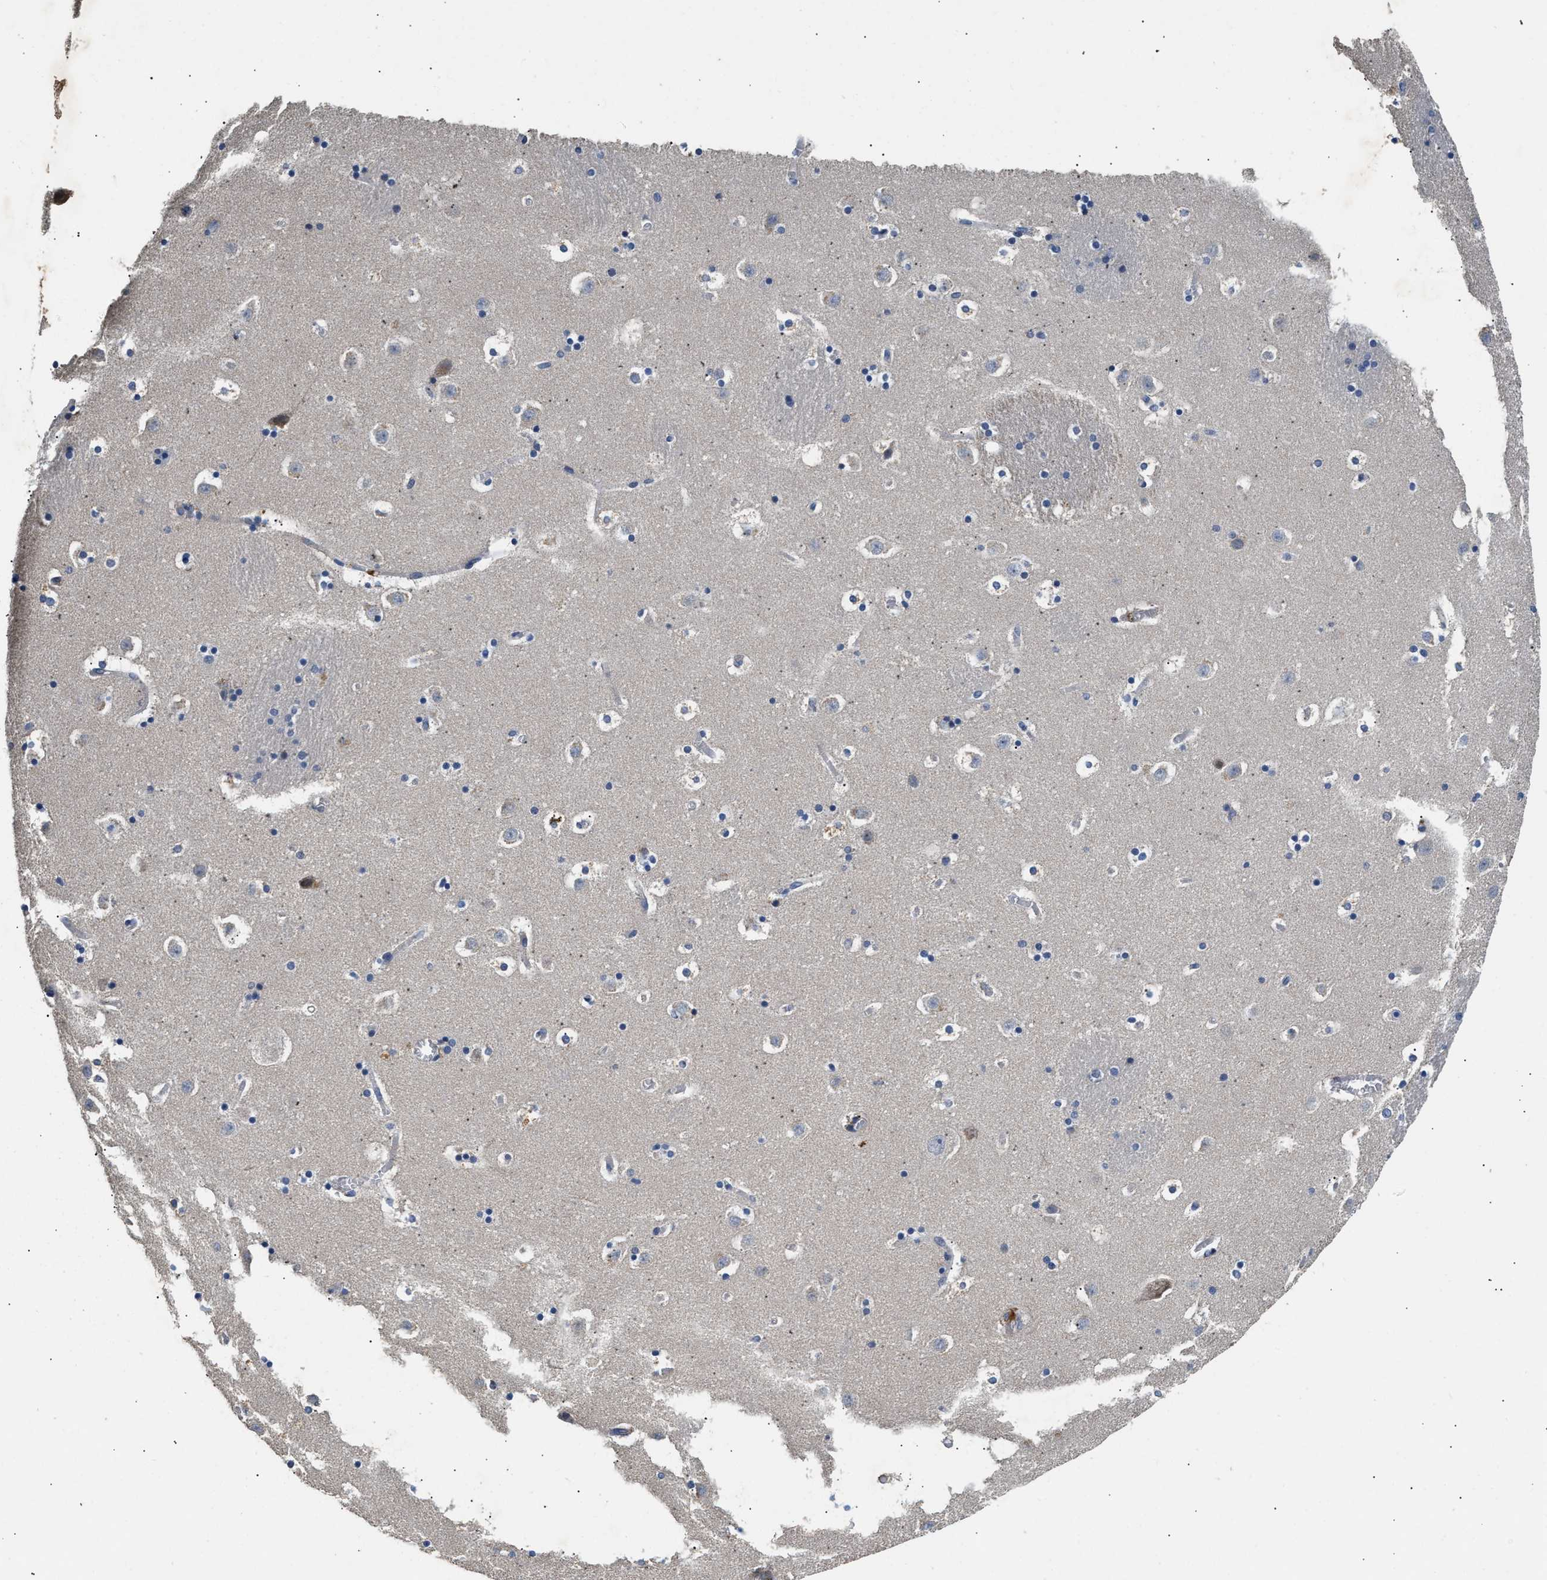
{"staining": {"intensity": "negative", "quantity": "none", "location": "none"}, "tissue": "caudate", "cell_type": "Glial cells", "image_type": "normal", "snomed": [{"axis": "morphology", "description": "Normal tissue, NOS"}, {"axis": "topography", "description": "Lateral ventricle wall"}], "caption": "The photomicrograph displays no significant positivity in glial cells of caudate. (DAB (3,3'-diaminobenzidine) immunohistochemistry visualized using brightfield microscopy, high magnification).", "gene": "IL17RC", "patient": {"sex": "male", "age": 45}}